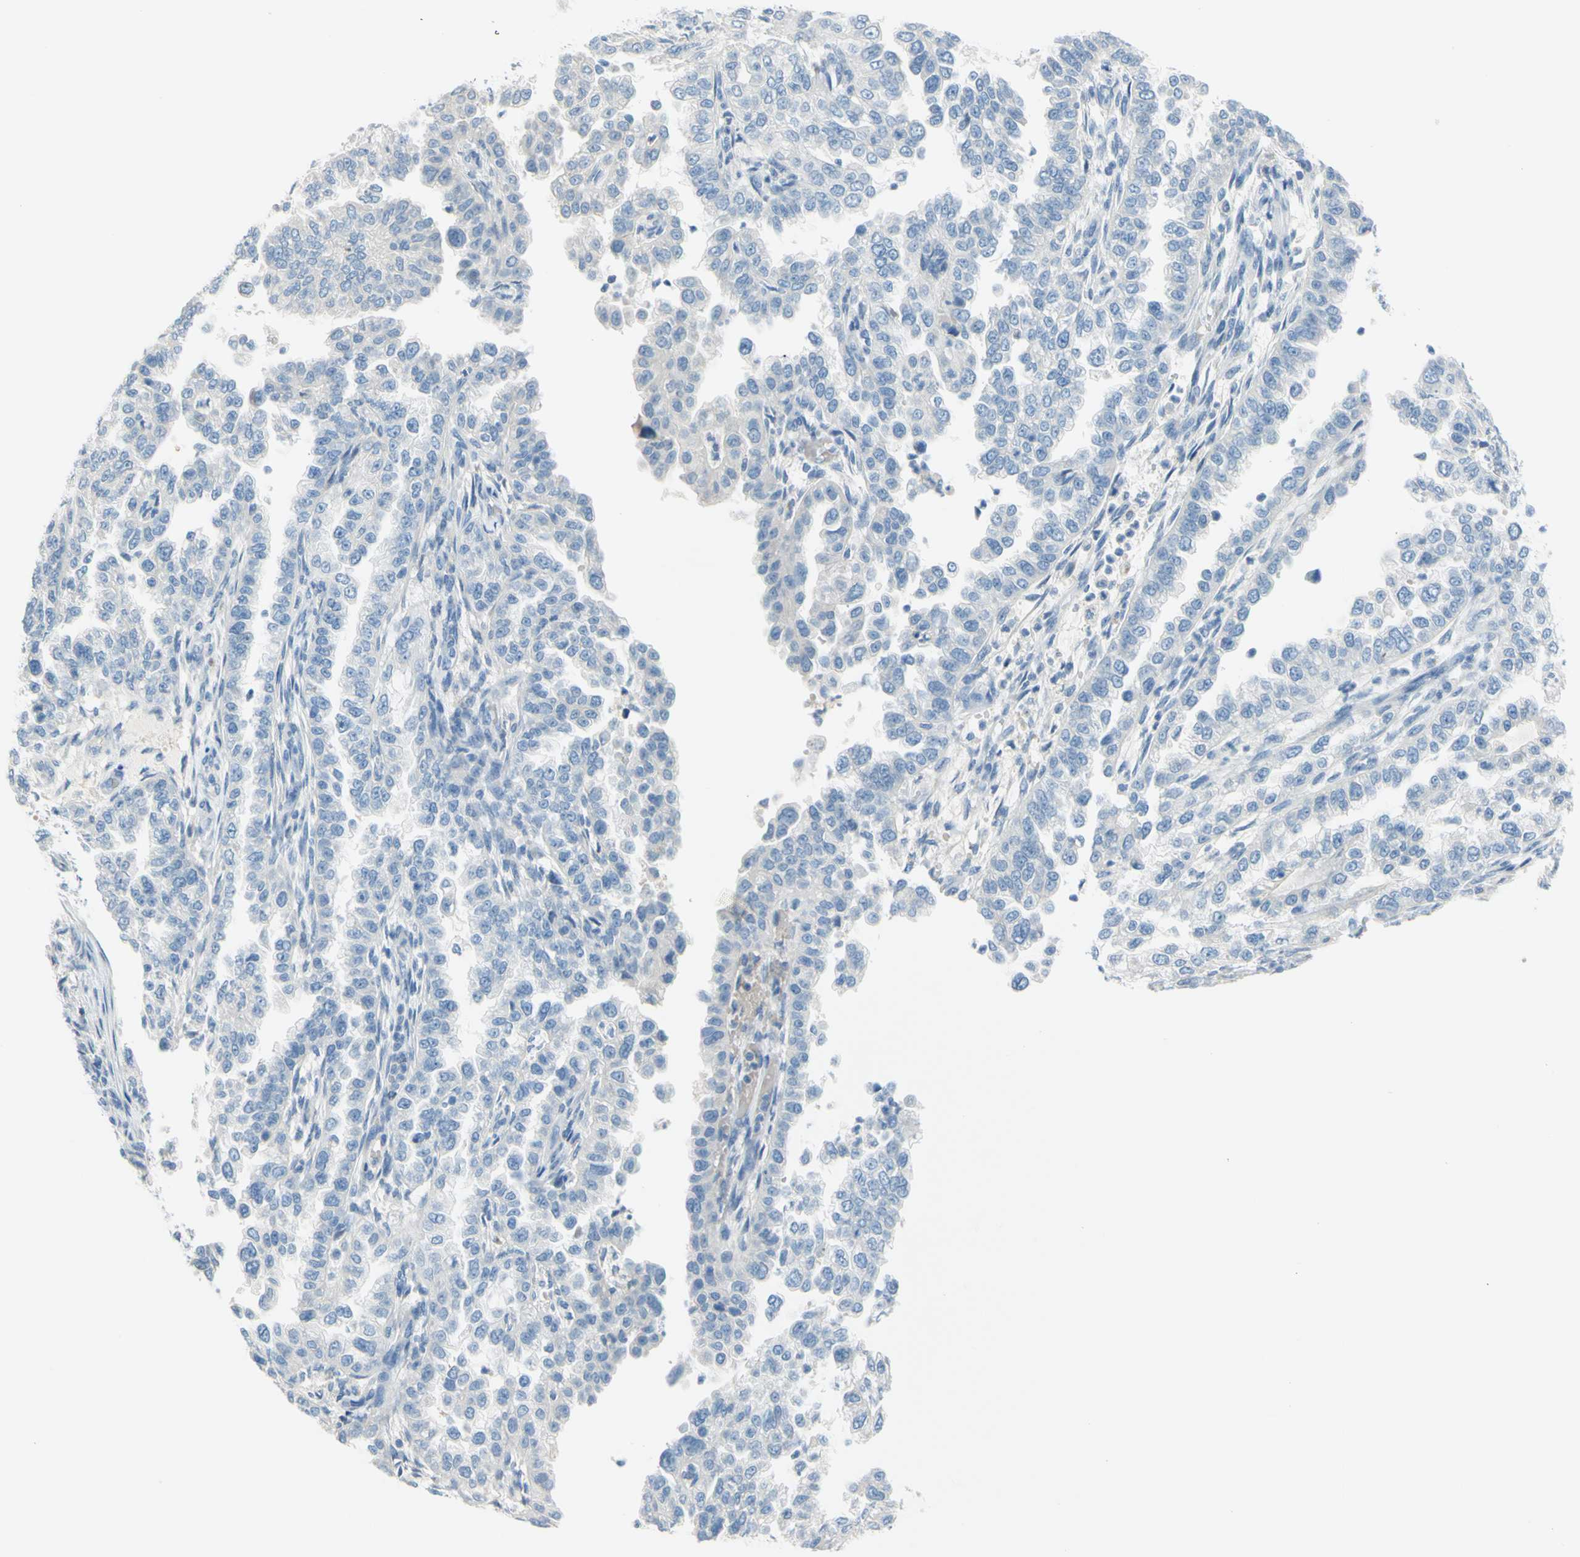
{"staining": {"intensity": "negative", "quantity": "none", "location": "none"}, "tissue": "endometrial cancer", "cell_type": "Tumor cells", "image_type": "cancer", "snomed": [{"axis": "morphology", "description": "Adenocarcinoma, NOS"}, {"axis": "topography", "description": "Endometrium"}], "caption": "IHC photomicrograph of endometrial cancer (adenocarcinoma) stained for a protein (brown), which exhibits no expression in tumor cells.", "gene": "DCT", "patient": {"sex": "female", "age": 85}}